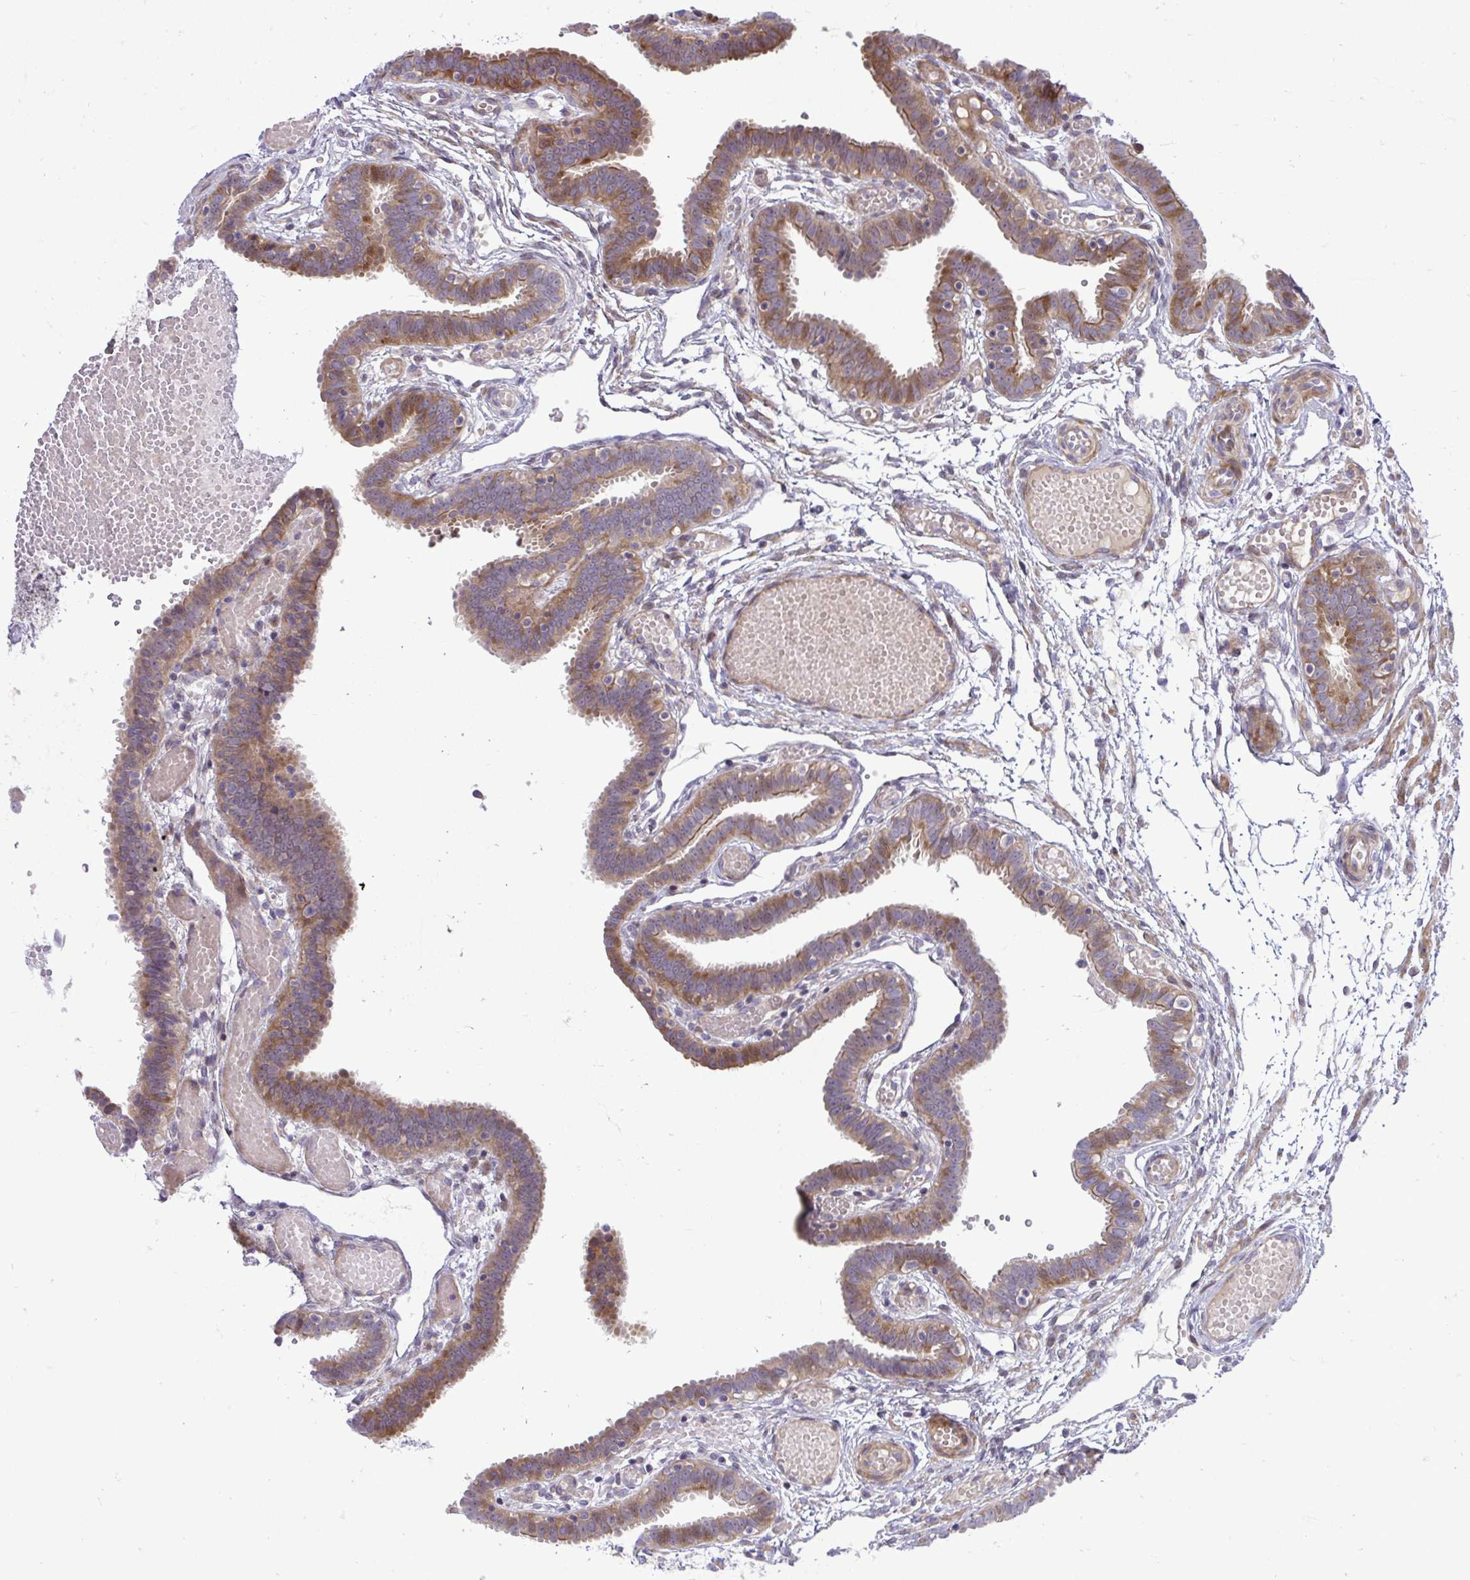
{"staining": {"intensity": "moderate", "quantity": "25%-75%", "location": "cytoplasmic/membranous"}, "tissue": "fallopian tube", "cell_type": "Glandular cells", "image_type": "normal", "snomed": [{"axis": "morphology", "description": "Normal tissue, NOS"}, {"axis": "topography", "description": "Fallopian tube"}], "caption": "High-power microscopy captured an immunohistochemistry (IHC) histopathology image of benign fallopian tube, revealing moderate cytoplasmic/membranous expression in approximately 25%-75% of glandular cells.", "gene": "ZSCAN9", "patient": {"sex": "female", "age": 37}}